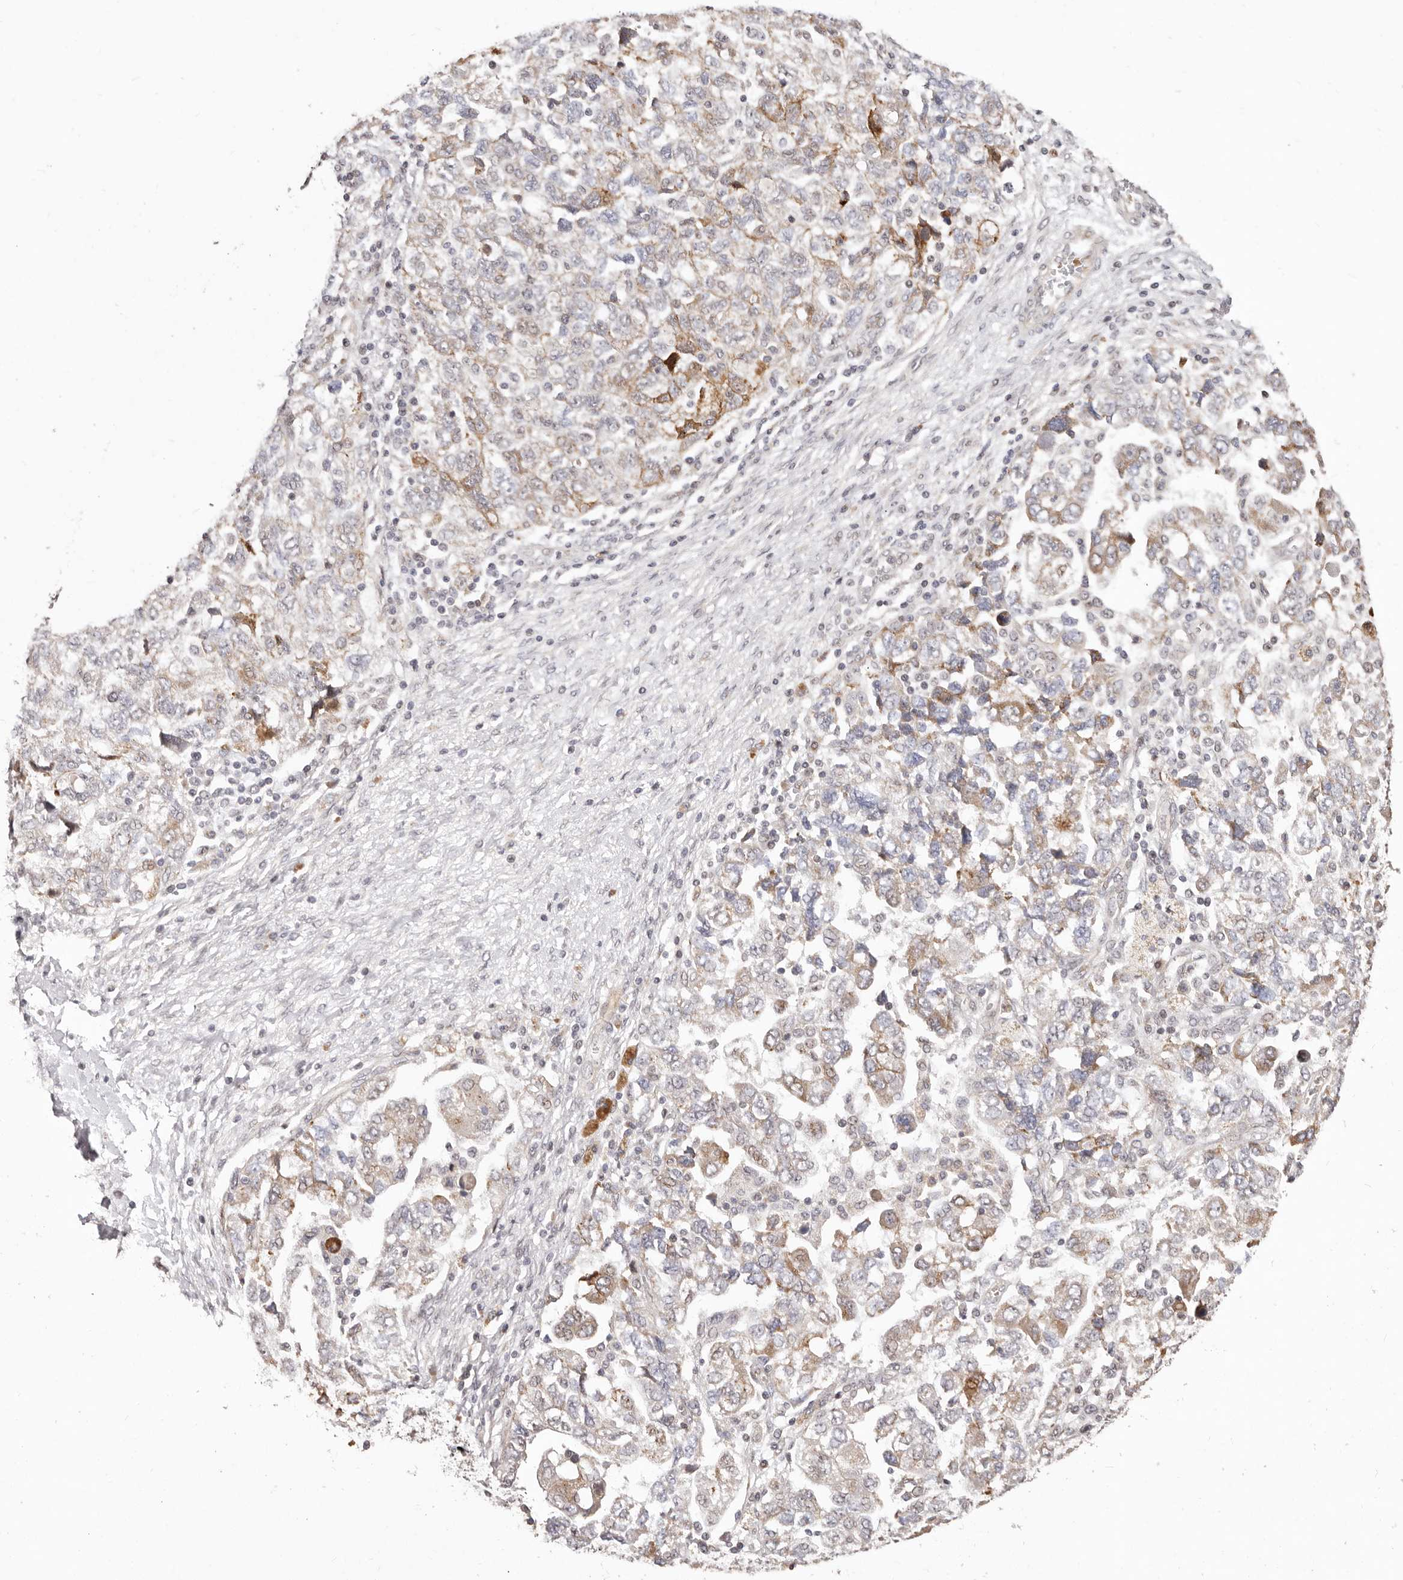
{"staining": {"intensity": "moderate", "quantity": "<25%", "location": "cytoplasmic/membranous"}, "tissue": "ovarian cancer", "cell_type": "Tumor cells", "image_type": "cancer", "snomed": [{"axis": "morphology", "description": "Carcinoma, NOS"}, {"axis": "morphology", "description": "Cystadenocarcinoma, serous, NOS"}, {"axis": "topography", "description": "Ovary"}], "caption": "Immunohistochemical staining of carcinoma (ovarian) demonstrates low levels of moderate cytoplasmic/membranous positivity in about <25% of tumor cells.", "gene": "SRCAP", "patient": {"sex": "female", "age": 69}}